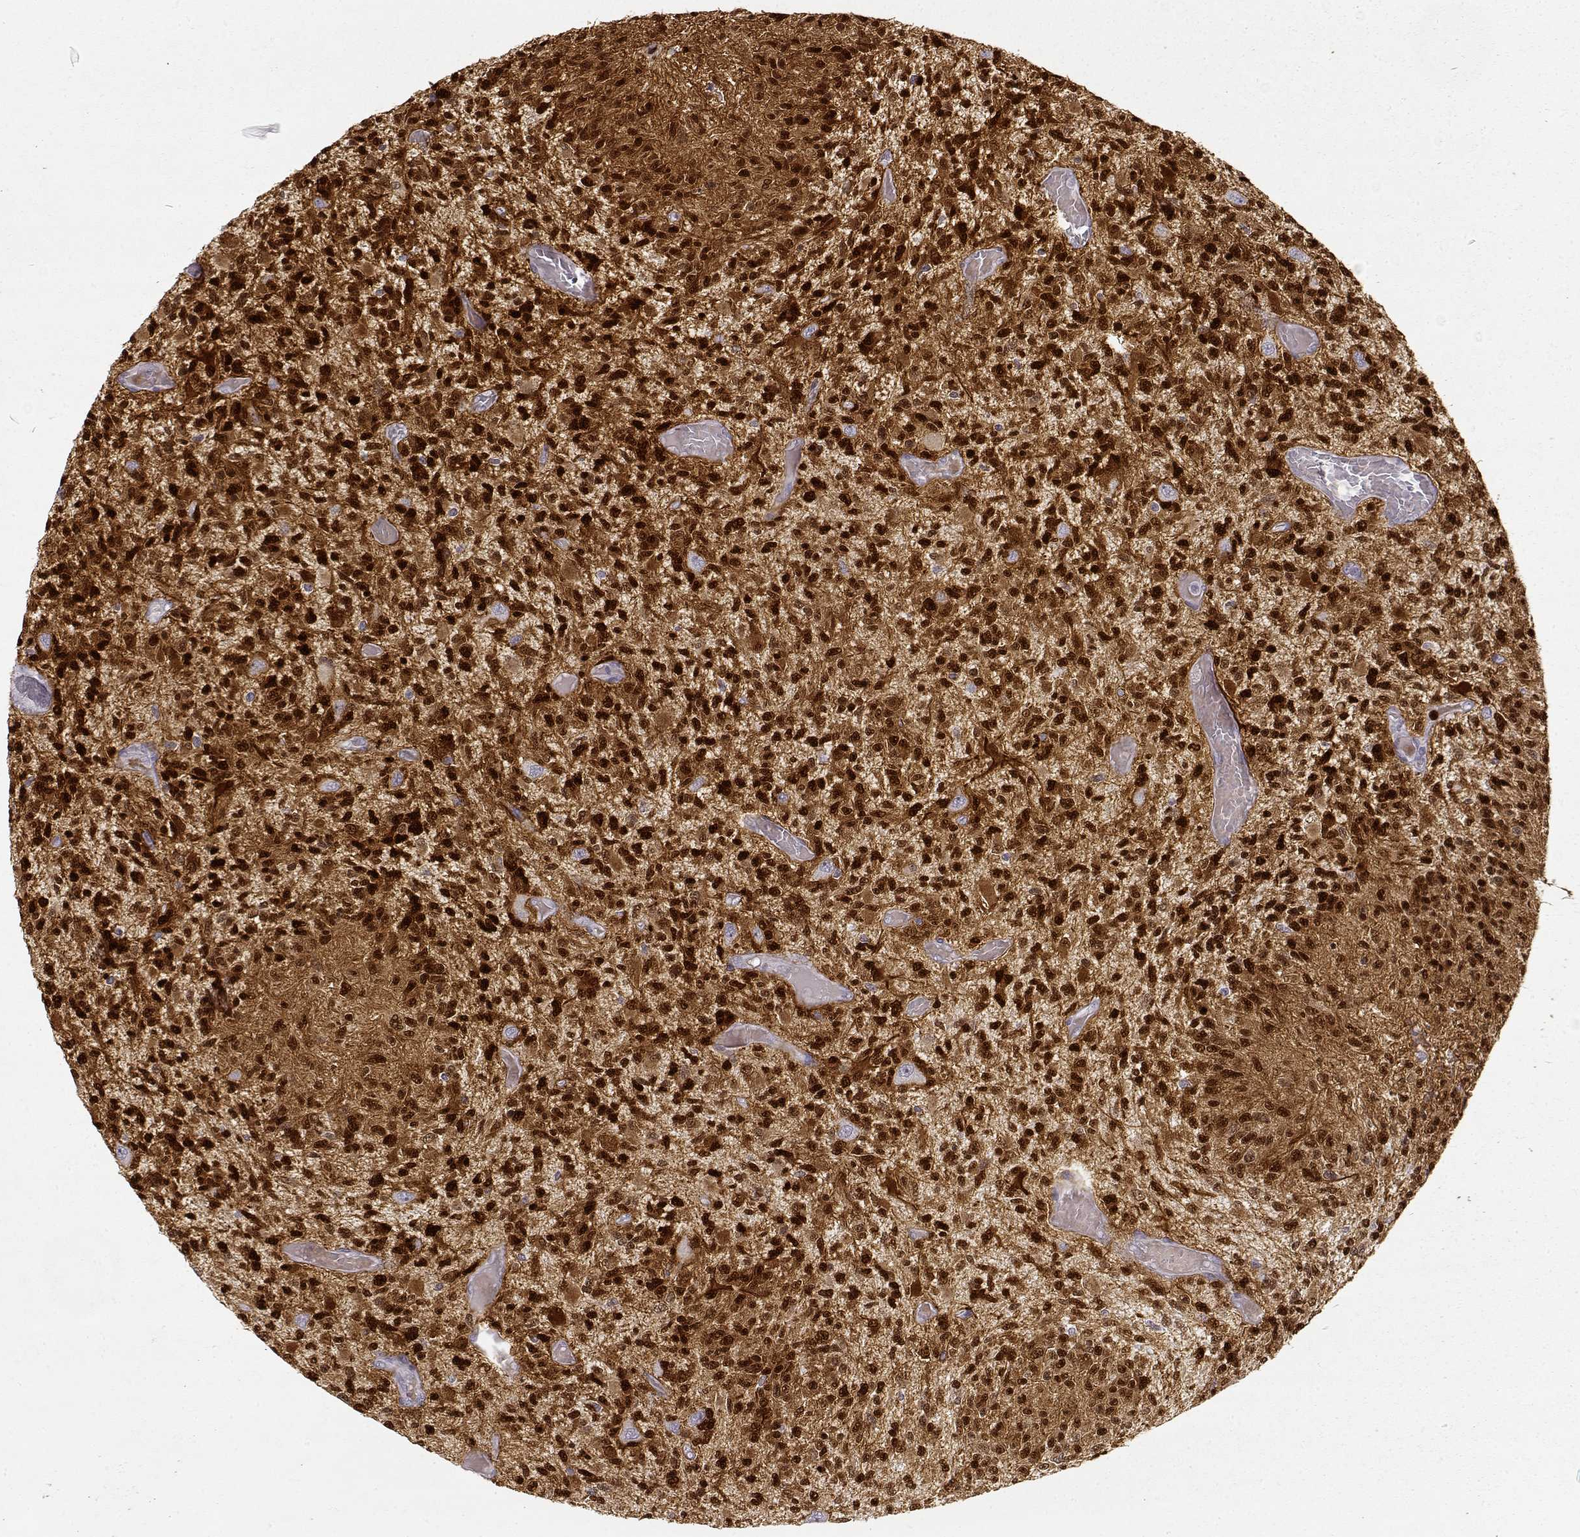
{"staining": {"intensity": "moderate", "quantity": ">75%", "location": "cytoplasmic/membranous,nuclear"}, "tissue": "glioma", "cell_type": "Tumor cells", "image_type": "cancer", "snomed": [{"axis": "morphology", "description": "Glioma, malignant, High grade"}, {"axis": "topography", "description": "Brain"}], "caption": "Glioma tissue shows moderate cytoplasmic/membranous and nuclear expression in about >75% of tumor cells, visualized by immunohistochemistry.", "gene": "S100B", "patient": {"sex": "female", "age": 63}}